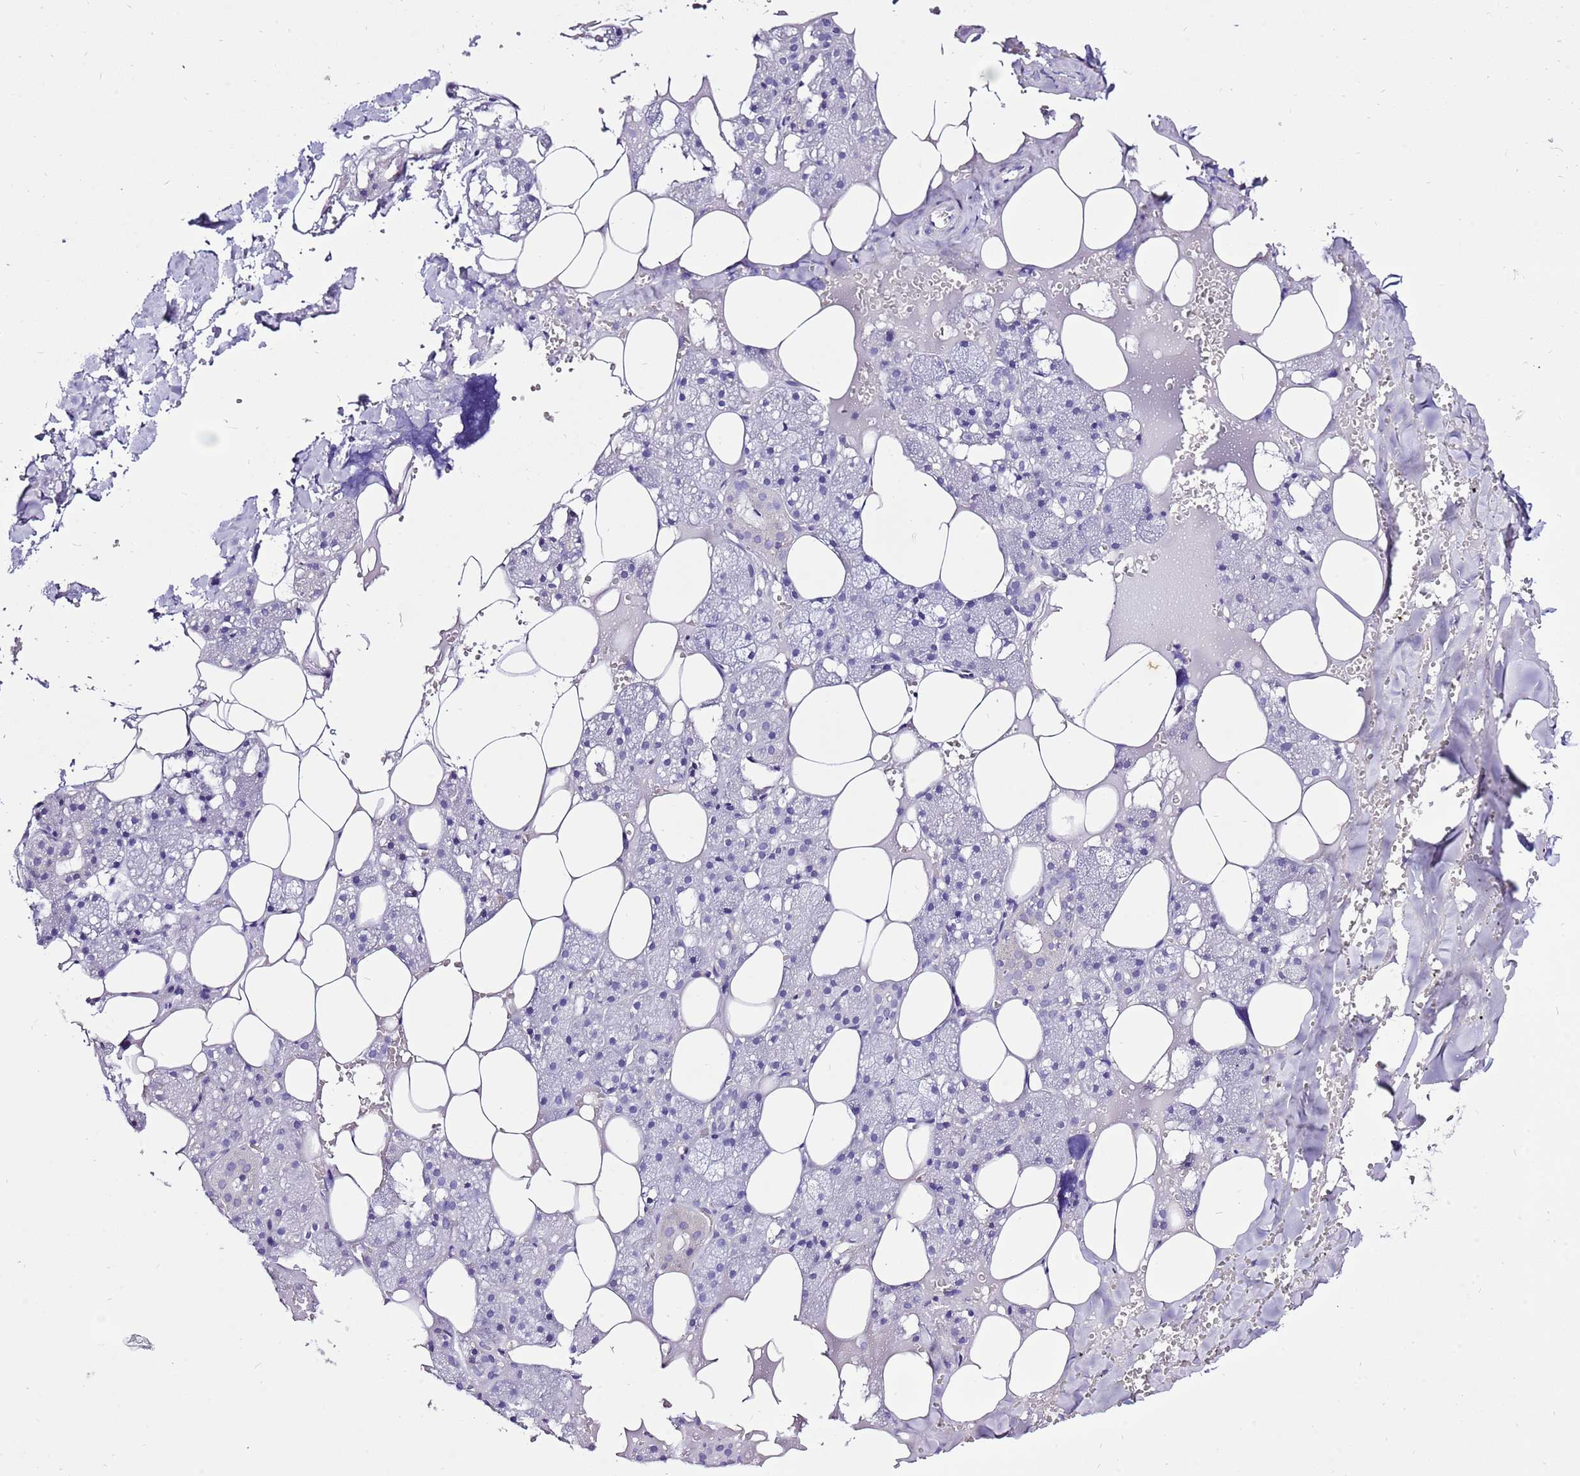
{"staining": {"intensity": "negative", "quantity": "none", "location": "none"}, "tissue": "salivary gland", "cell_type": "Glandular cells", "image_type": "normal", "snomed": [{"axis": "morphology", "description": "Normal tissue, NOS"}, {"axis": "topography", "description": "Salivary gland"}], "caption": "Histopathology image shows no protein staining in glandular cells of normal salivary gland.", "gene": "GLCE", "patient": {"sex": "male", "age": 62}}